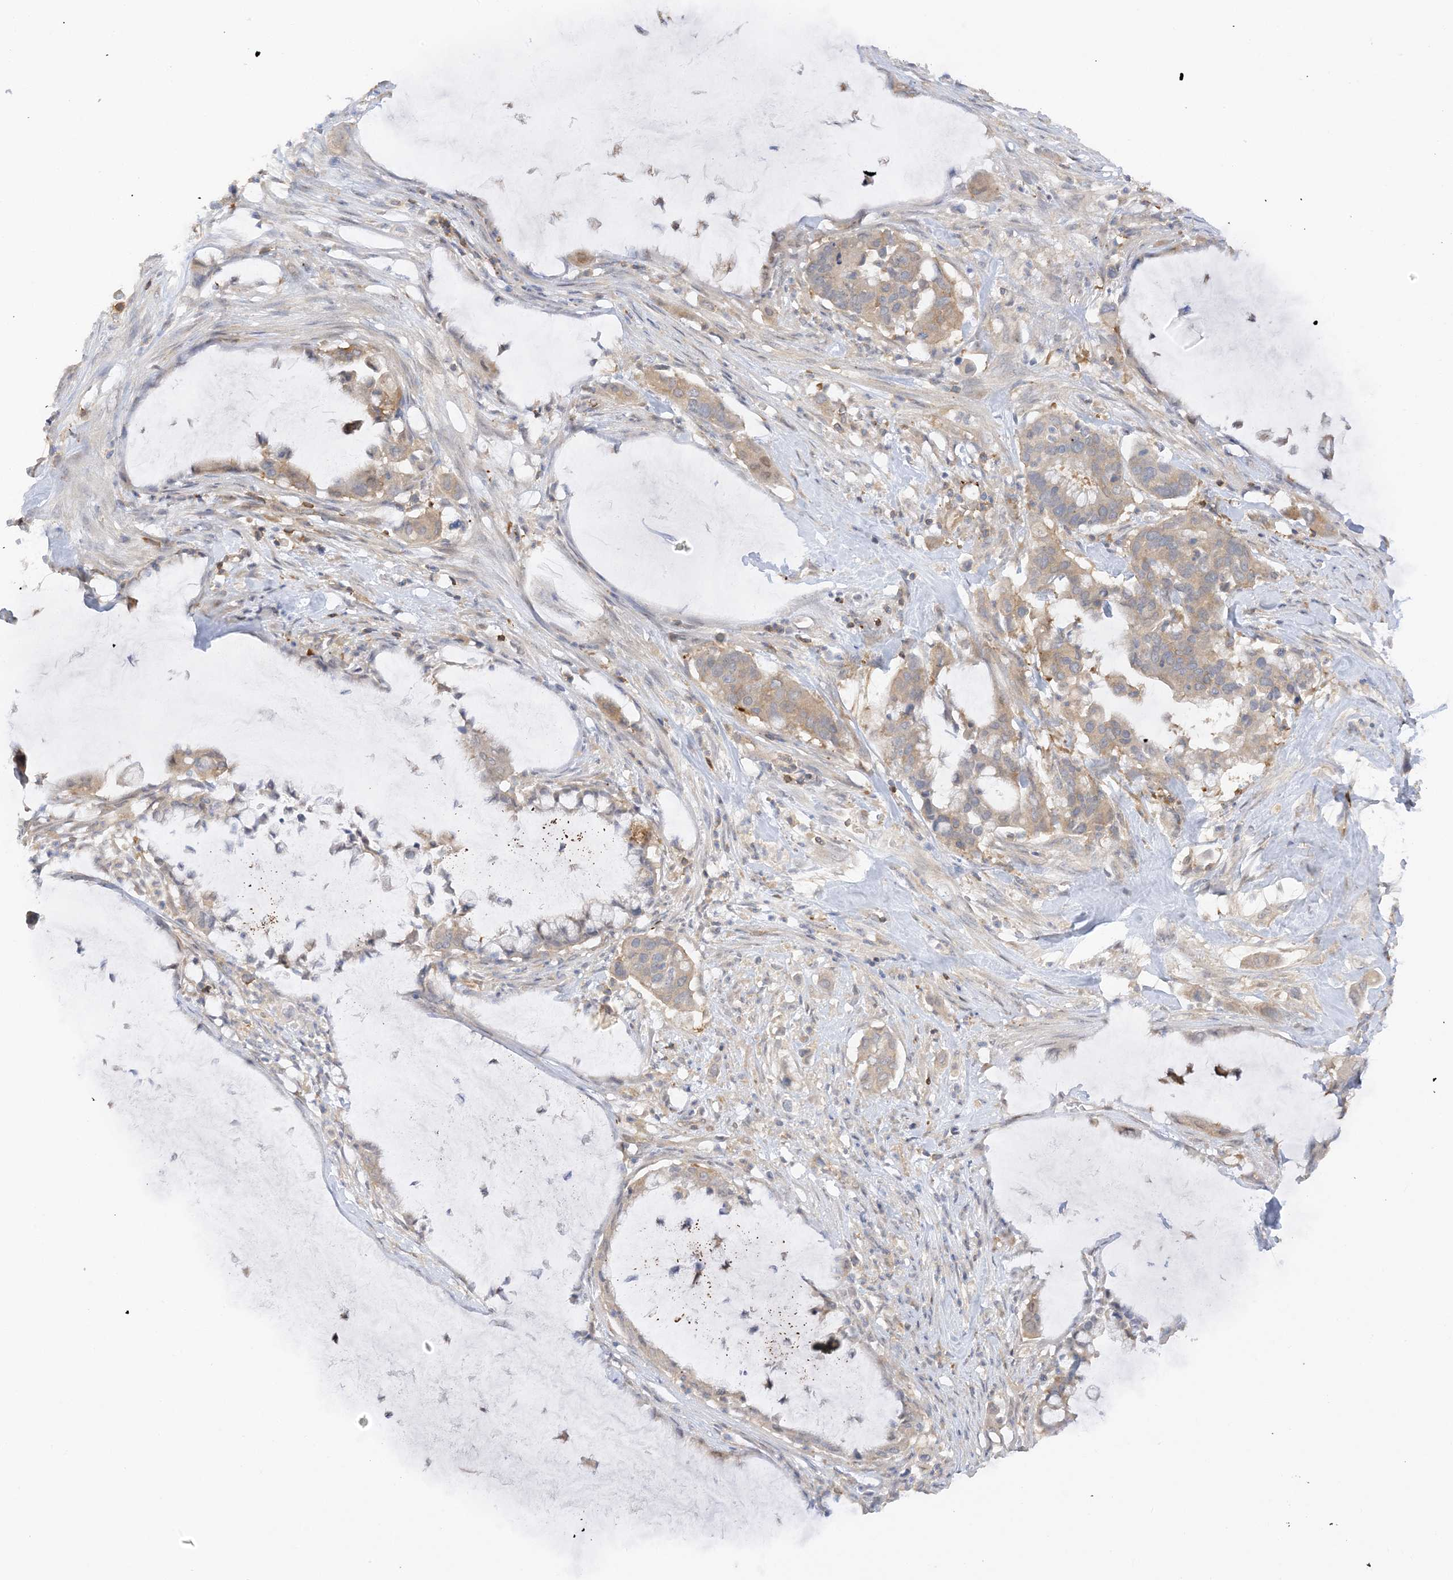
{"staining": {"intensity": "weak", "quantity": "25%-75%", "location": "cytoplasmic/membranous"}, "tissue": "pancreatic cancer", "cell_type": "Tumor cells", "image_type": "cancer", "snomed": [{"axis": "morphology", "description": "Adenocarcinoma, NOS"}, {"axis": "topography", "description": "Pancreas"}], "caption": "A histopathology image of human adenocarcinoma (pancreatic) stained for a protein exhibits weak cytoplasmic/membranous brown staining in tumor cells.", "gene": "PHACTR2", "patient": {"sex": "male", "age": 41}}